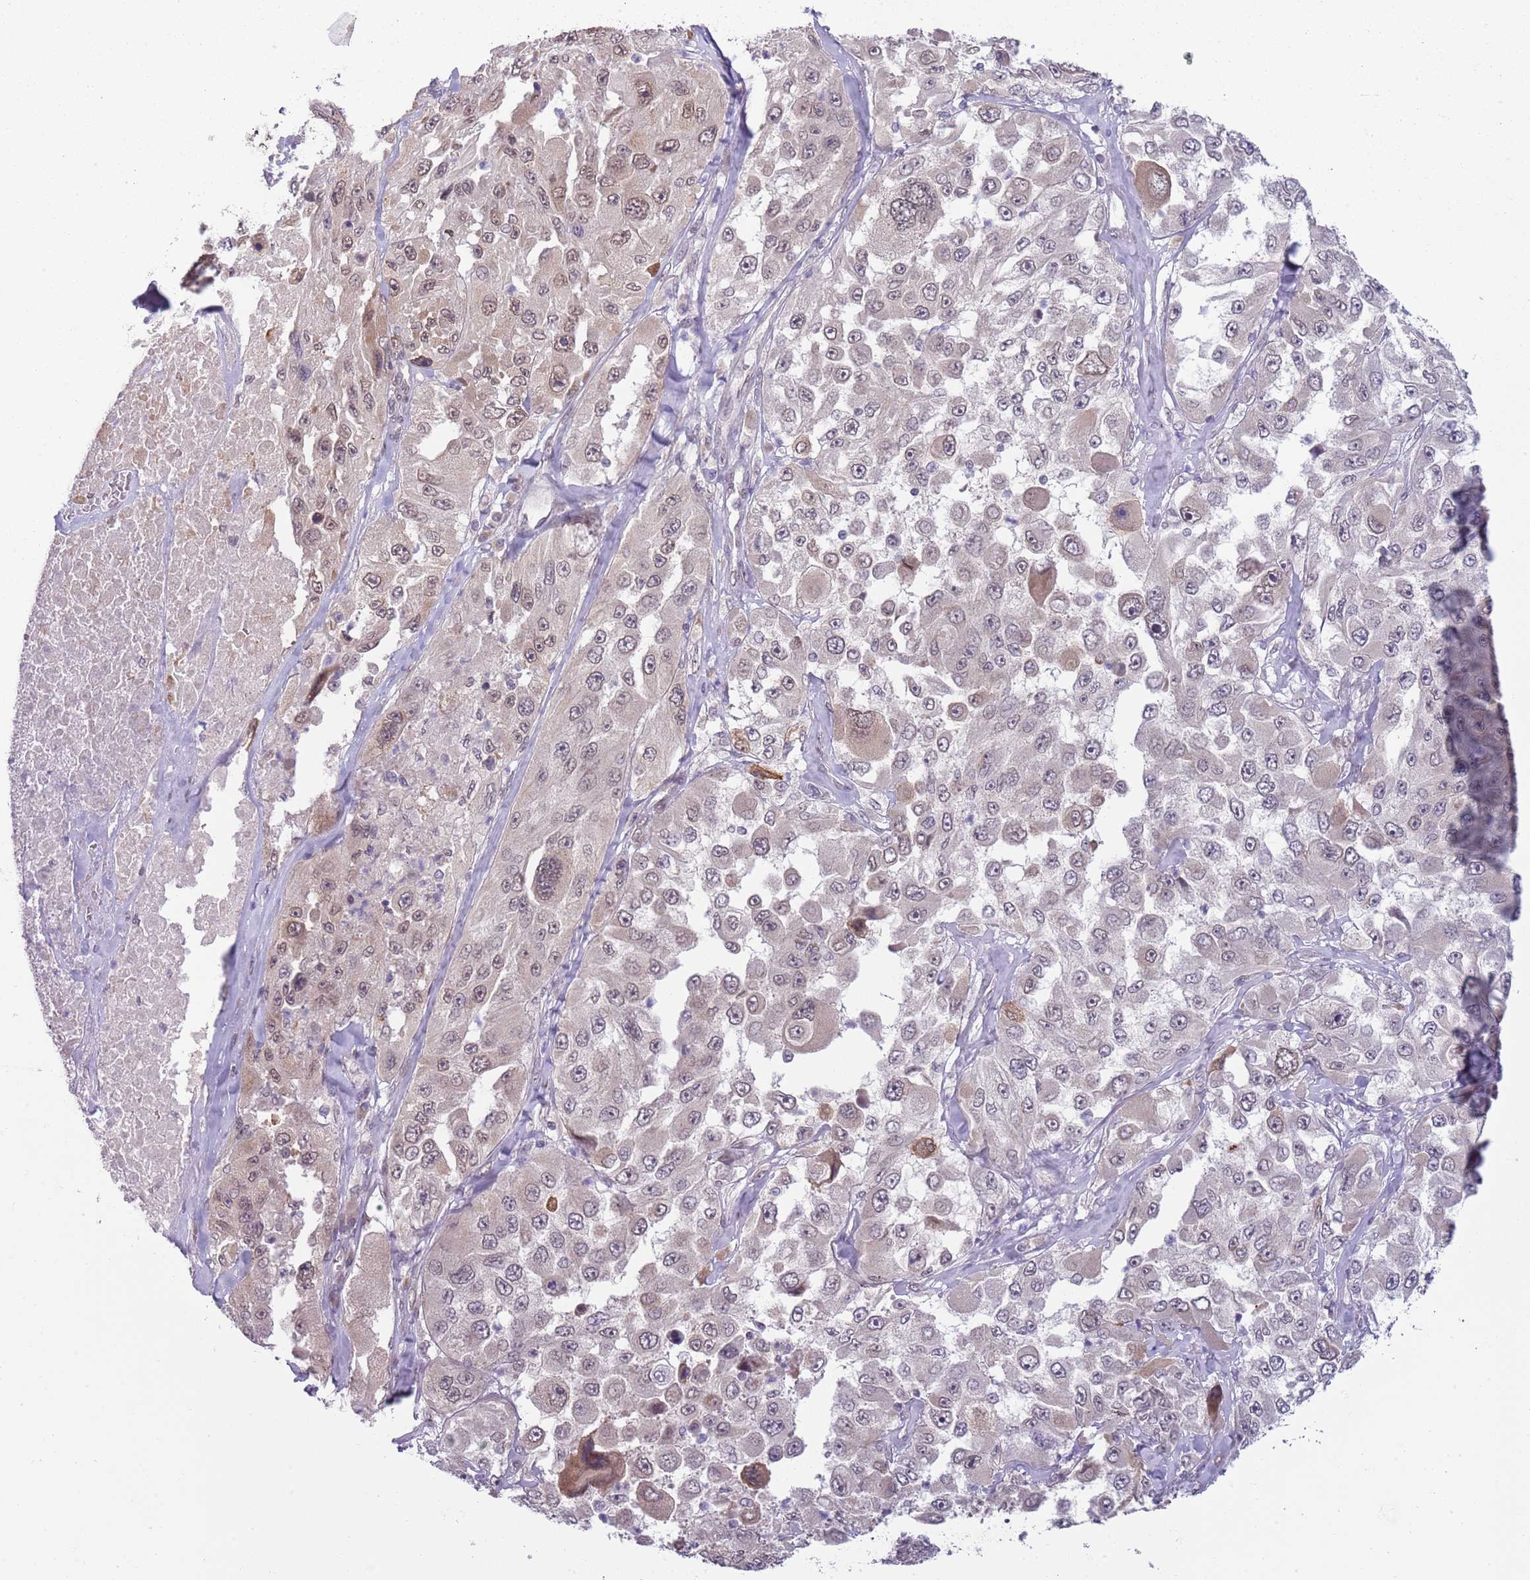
{"staining": {"intensity": "weak", "quantity": "25%-75%", "location": "nuclear"}, "tissue": "melanoma", "cell_type": "Tumor cells", "image_type": "cancer", "snomed": [{"axis": "morphology", "description": "Malignant melanoma, Metastatic site"}, {"axis": "topography", "description": "Lymph node"}], "caption": "Immunohistochemical staining of human melanoma exhibits weak nuclear protein expression in approximately 25%-75% of tumor cells.", "gene": "TM2D1", "patient": {"sex": "male", "age": 62}}